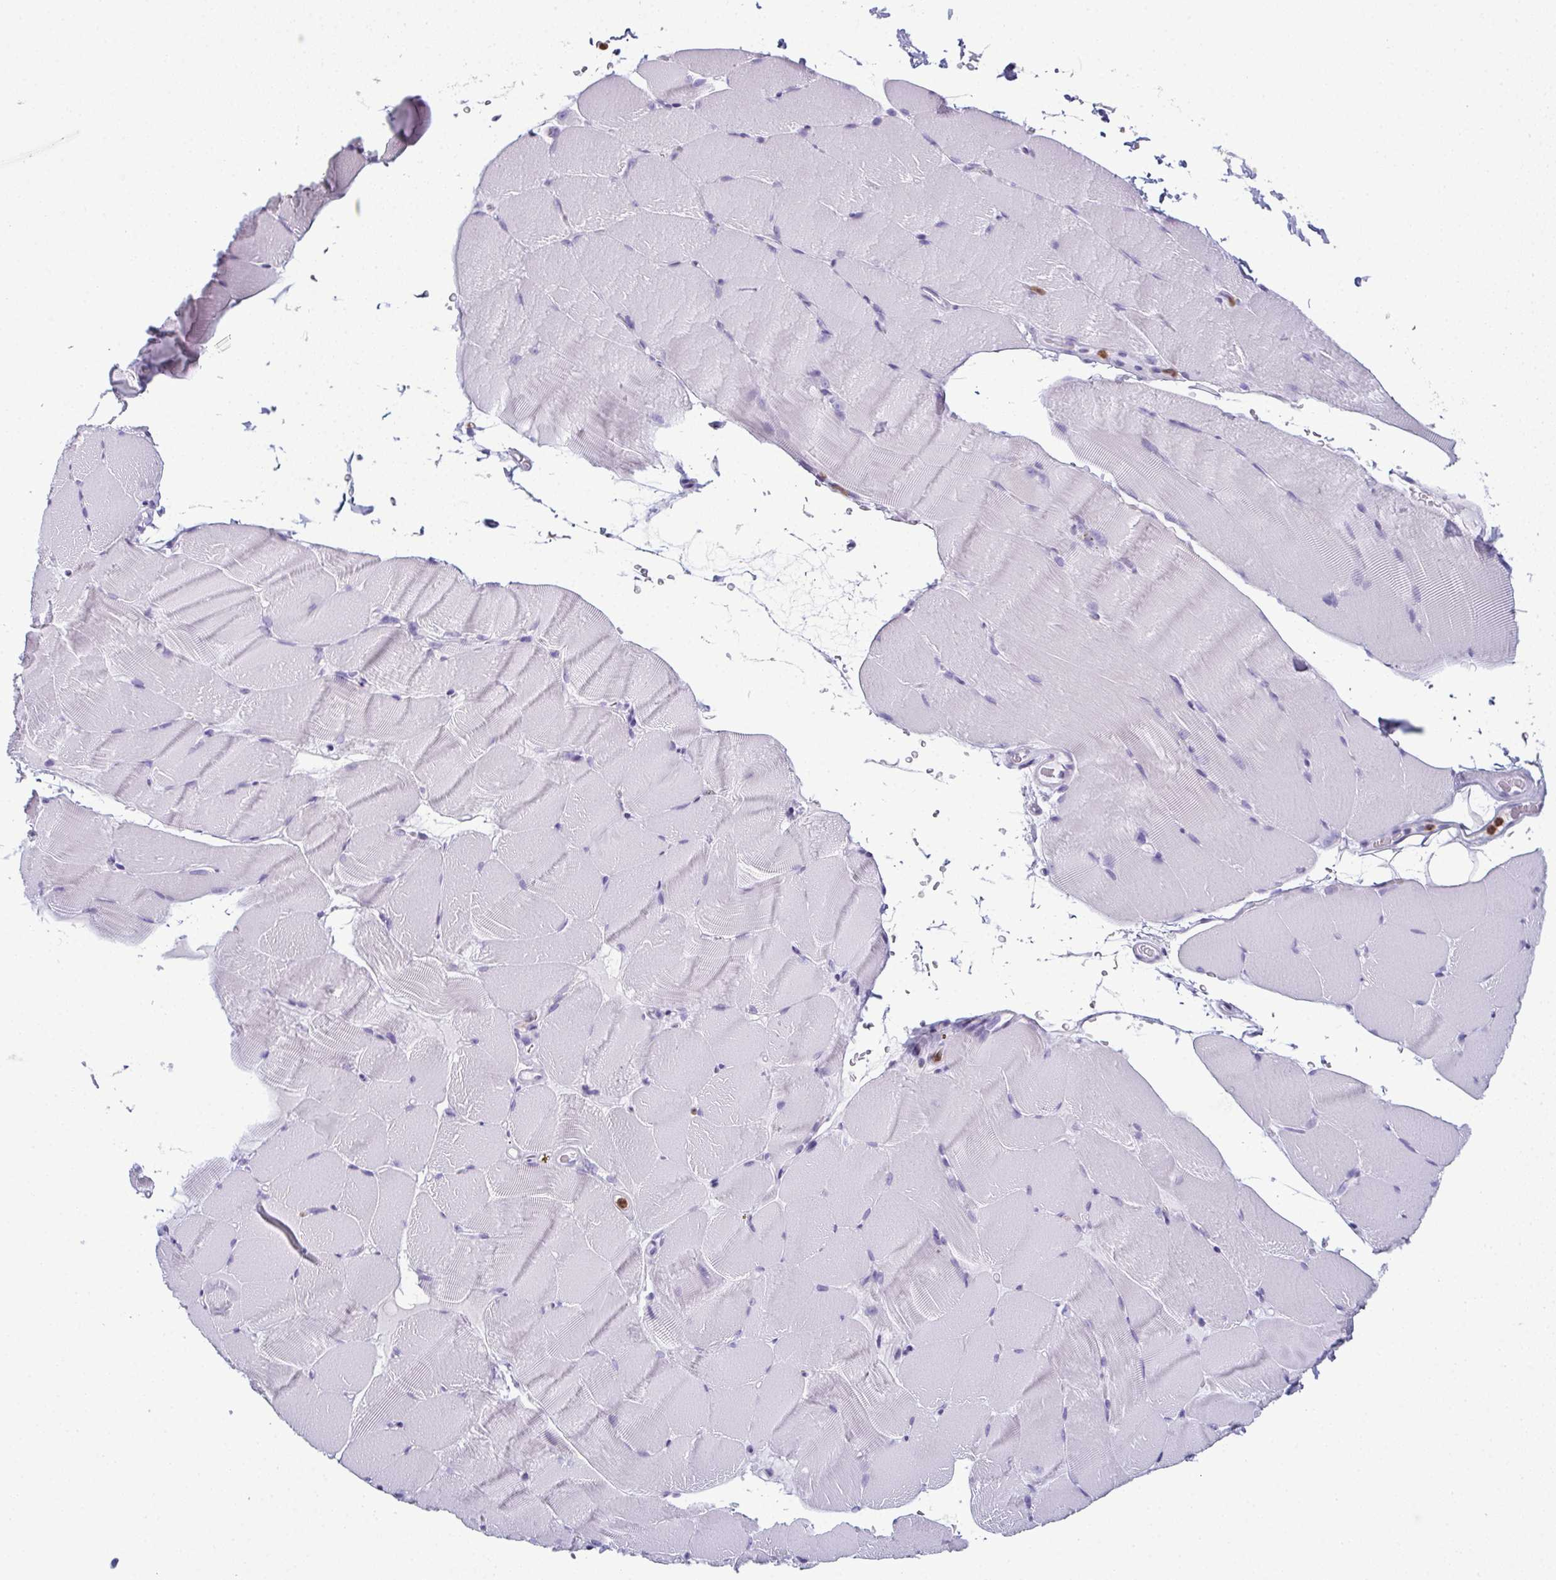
{"staining": {"intensity": "negative", "quantity": "none", "location": "none"}, "tissue": "skeletal muscle", "cell_type": "Myocytes", "image_type": "normal", "snomed": [{"axis": "morphology", "description": "Normal tissue, NOS"}, {"axis": "topography", "description": "Skeletal muscle"}], "caption": "IHC image of unremarkable skeletal muscle: skeletal muscle stained with DAB (3,3'-diaminobenzidine) displays no significant protein expression in myocytes.", "gene": "CDA", "patient": {"sex": "female", "age": 37}}